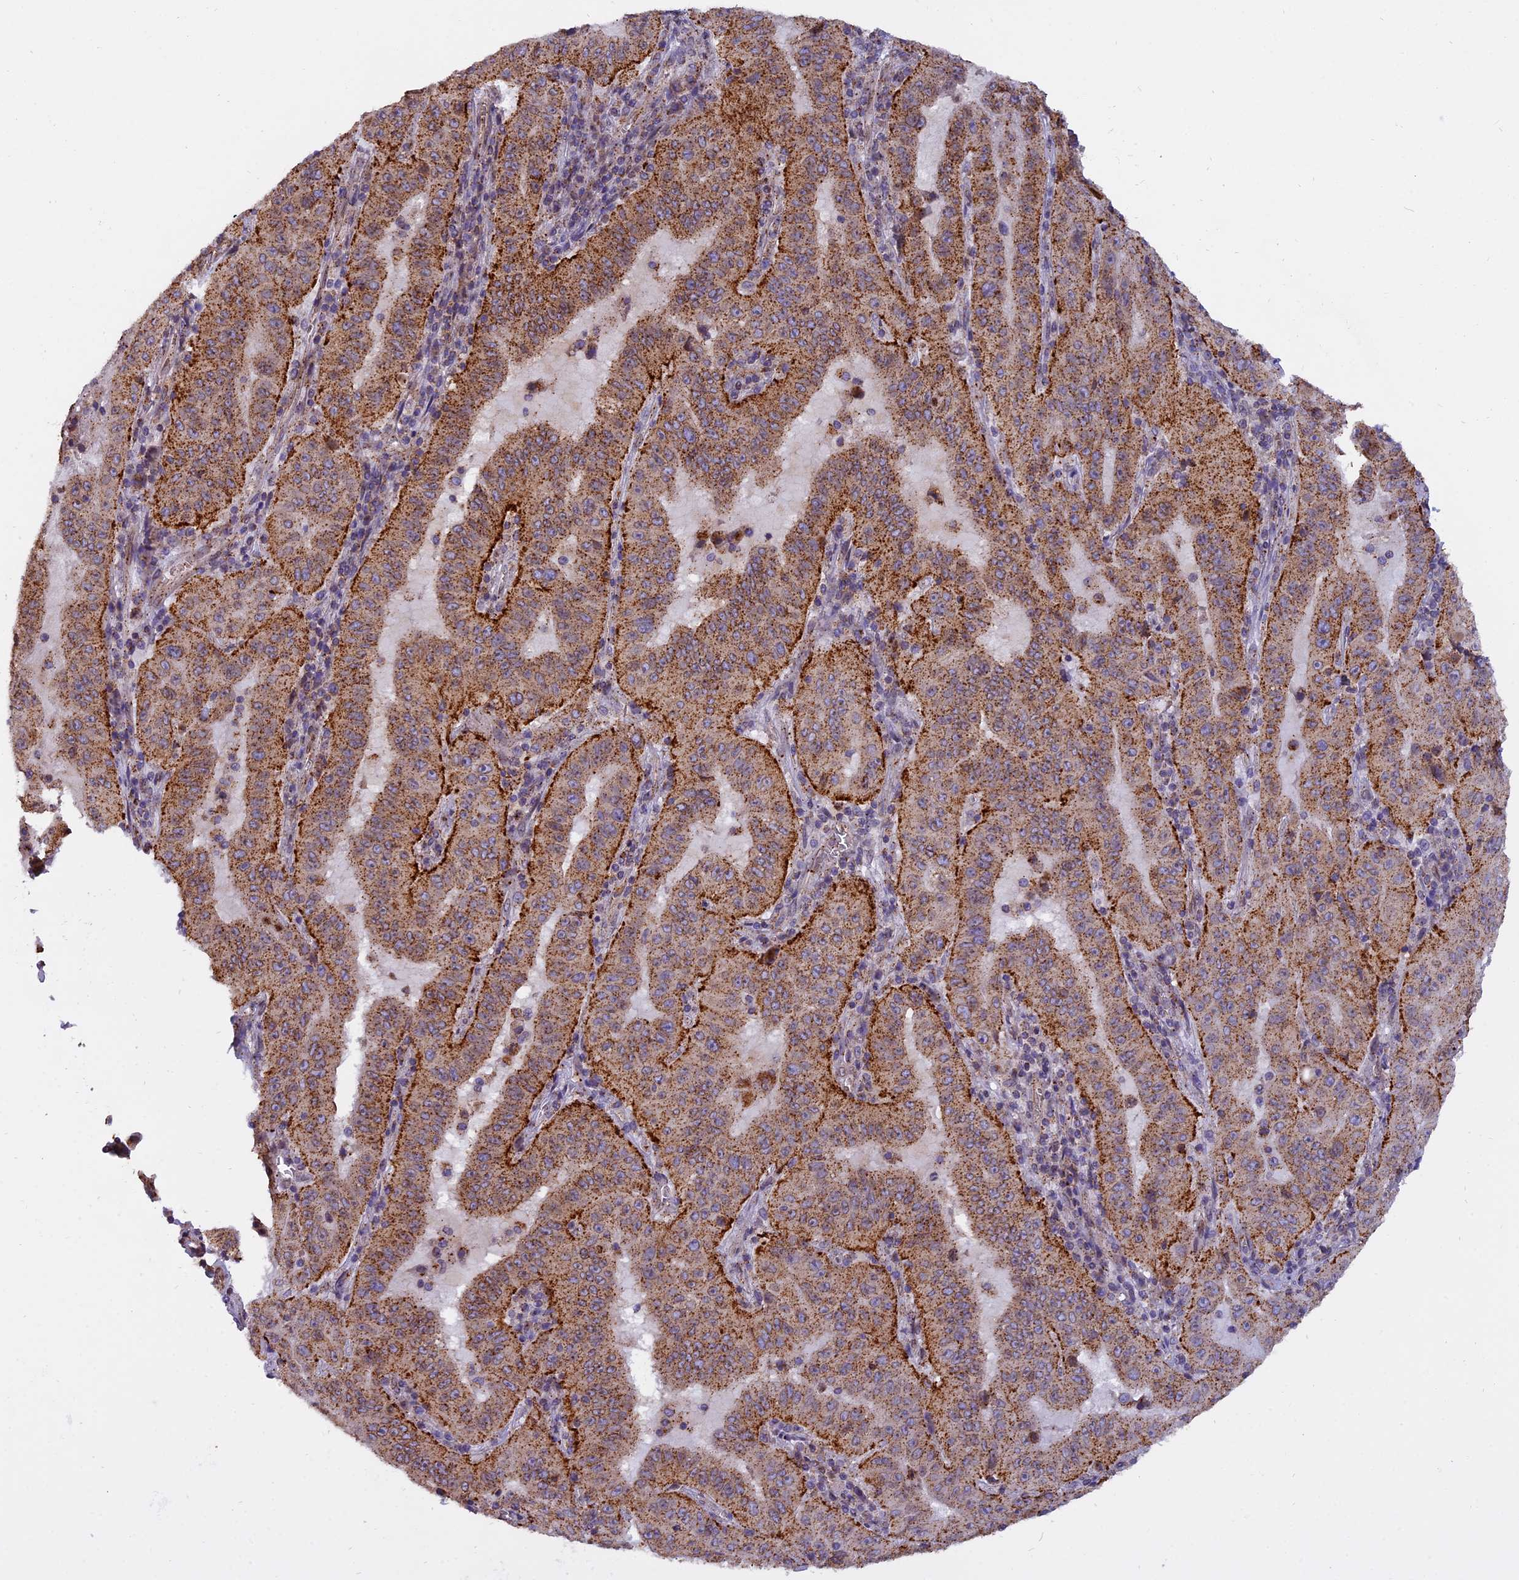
{"staining": {"intensity": "strong", "quantity": ">75%", "location": "cytoplasmic/membranous"}, "tissue": "pancreatic cancer", "cell_type": "Tumor cells", "image_type": "cancer", "snomed": [{"axis": "morphology", "description": "Adenocarcinoma, NOS"}, {"axis": "topography", "description": "Pancreas"}], "caption": "High-power microscopy captured an IHC histopathology image of adenocarcinoma (pancreatic), revealing strong cytoplasmic/membranous expression in about >75% of tumor cells.", "gene": "CHMP2A", "patient": {"sex": "male", "age": 63}}